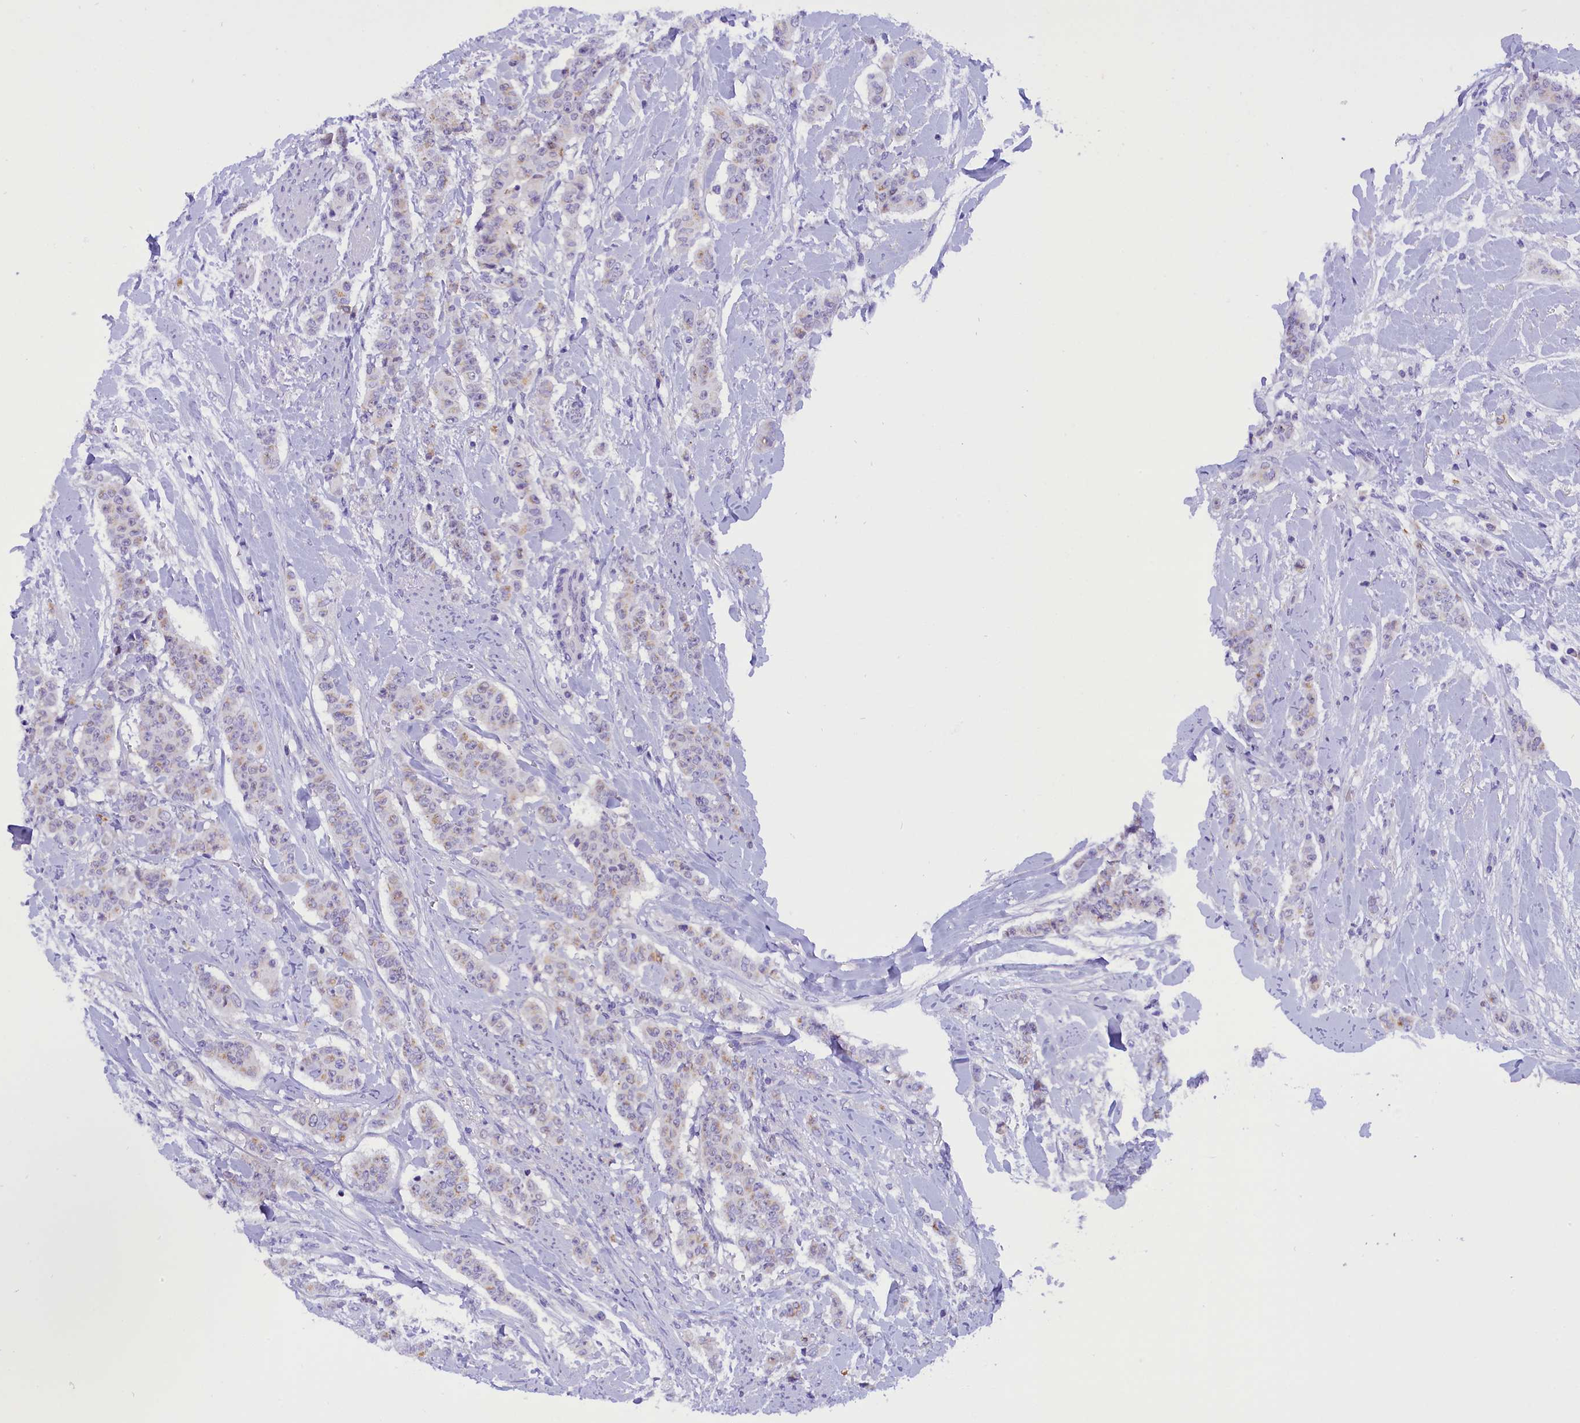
{"staining": {"intensity": "weak", "quantity": "<25%", "location": "cytoplasmic/membranous"}, "tissue": "breast cancer", "cell_type": "Tumor cells", "image_type": "cancer", "snomed": [{"axis": "morphology", "description": "Duct carcinoma"}, {"axis": "topography", "description": "Breast"}], "caption": "This is an immunohistochemistry (IHC) image of breast cancer (intraductal carcinoma). There is no expression in tumor cells.", "gene": "COL6A5", "patient": {"sex": "female", "age": 40}}